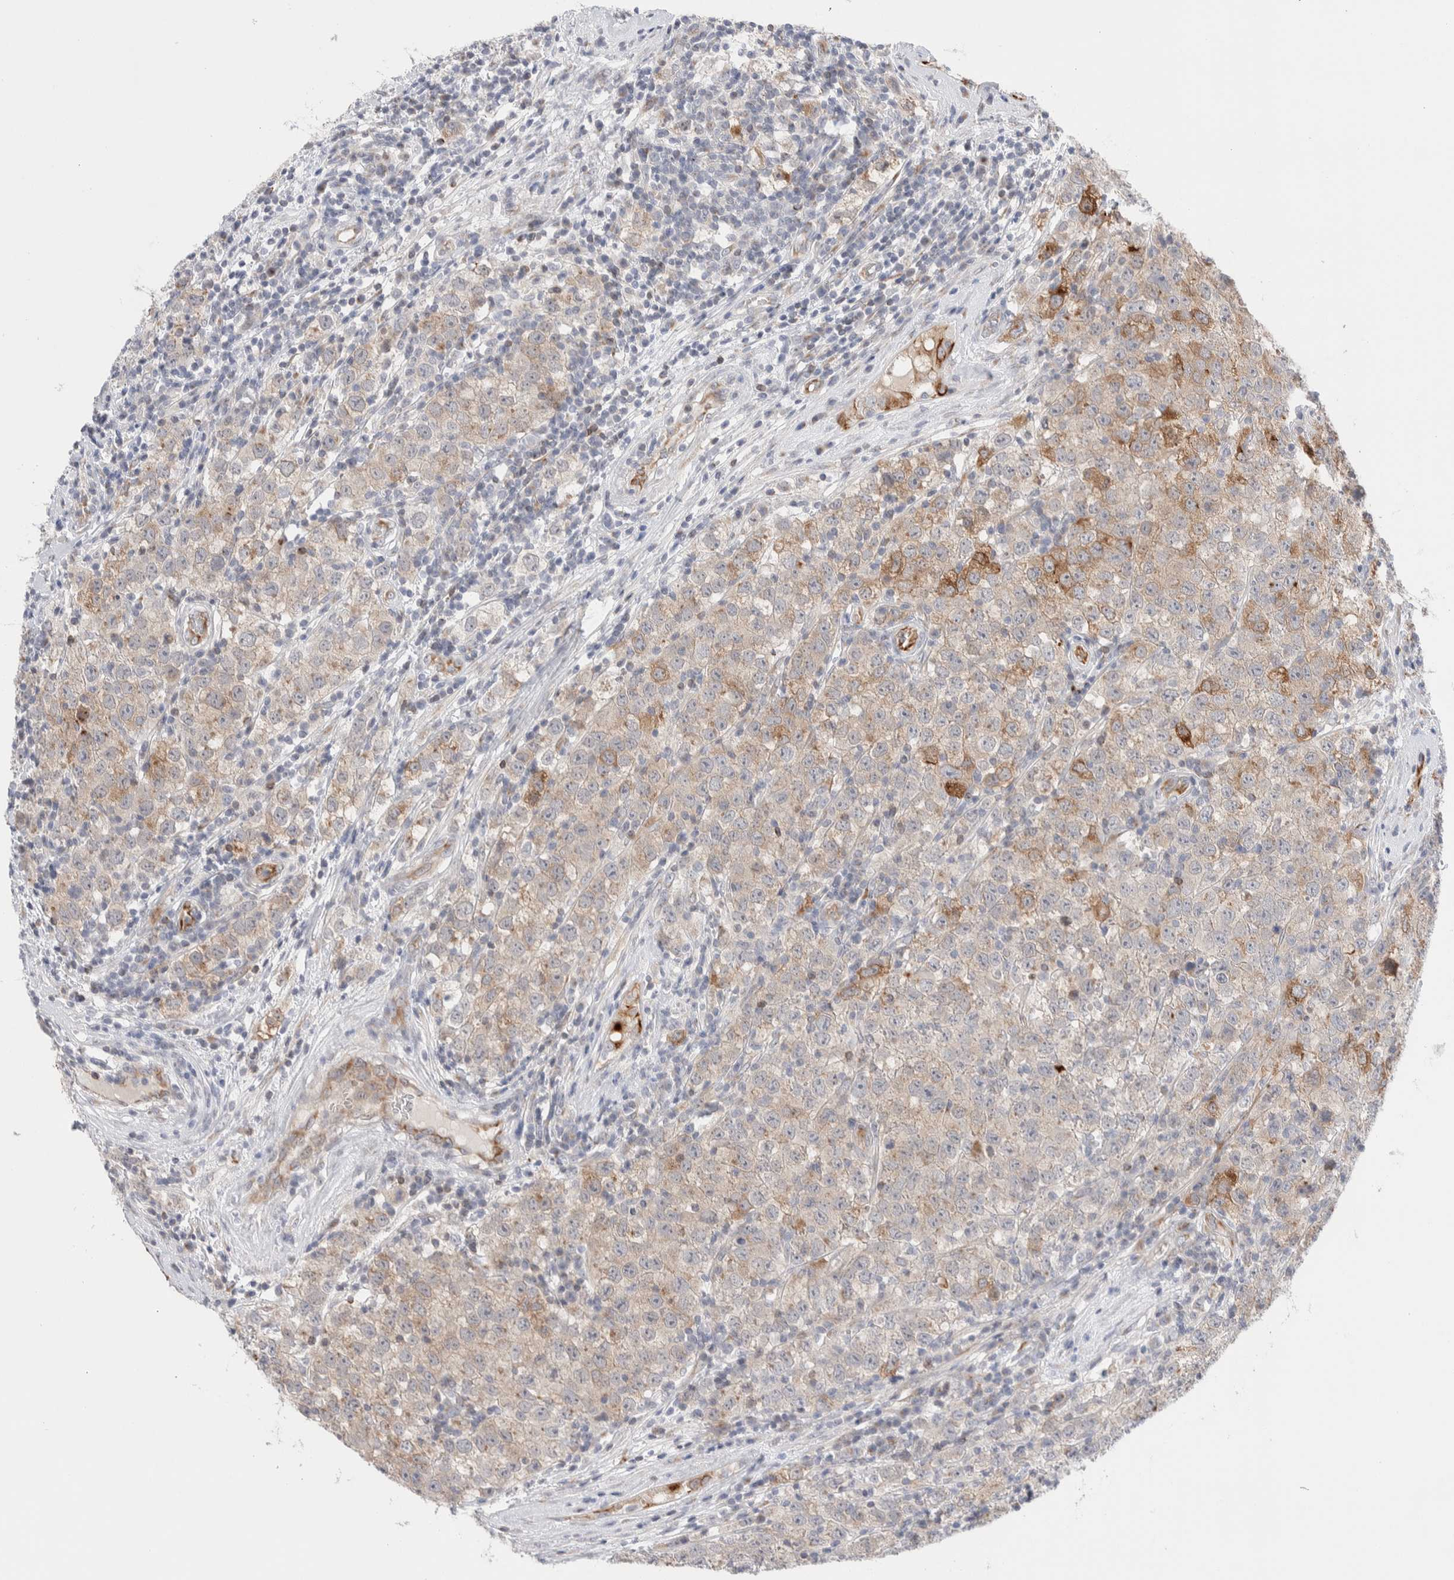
{"staining": {"intensity": "weak", "quantity": ">75%", "location": "cytoplasmic/membranous"}, "tissue": "testis cancer", "cell_type": "Tumor cells", "image_type": "cancer", "snomed": [{"axis": "morphology", "description": "Seminoma, NOS"}, {"axis": "morphology", "description": "Carcinoma, Embryonal, NOS"}, {"axis": "topography", "description": "Testis"}], "caption": "Weak cytoplasmic/membranous protein positivity is appreciated in approximately >75% of tumor cells in testis cancer.", "gene": "C1orf112", "patient": {"sex": "male", "age": 28}}